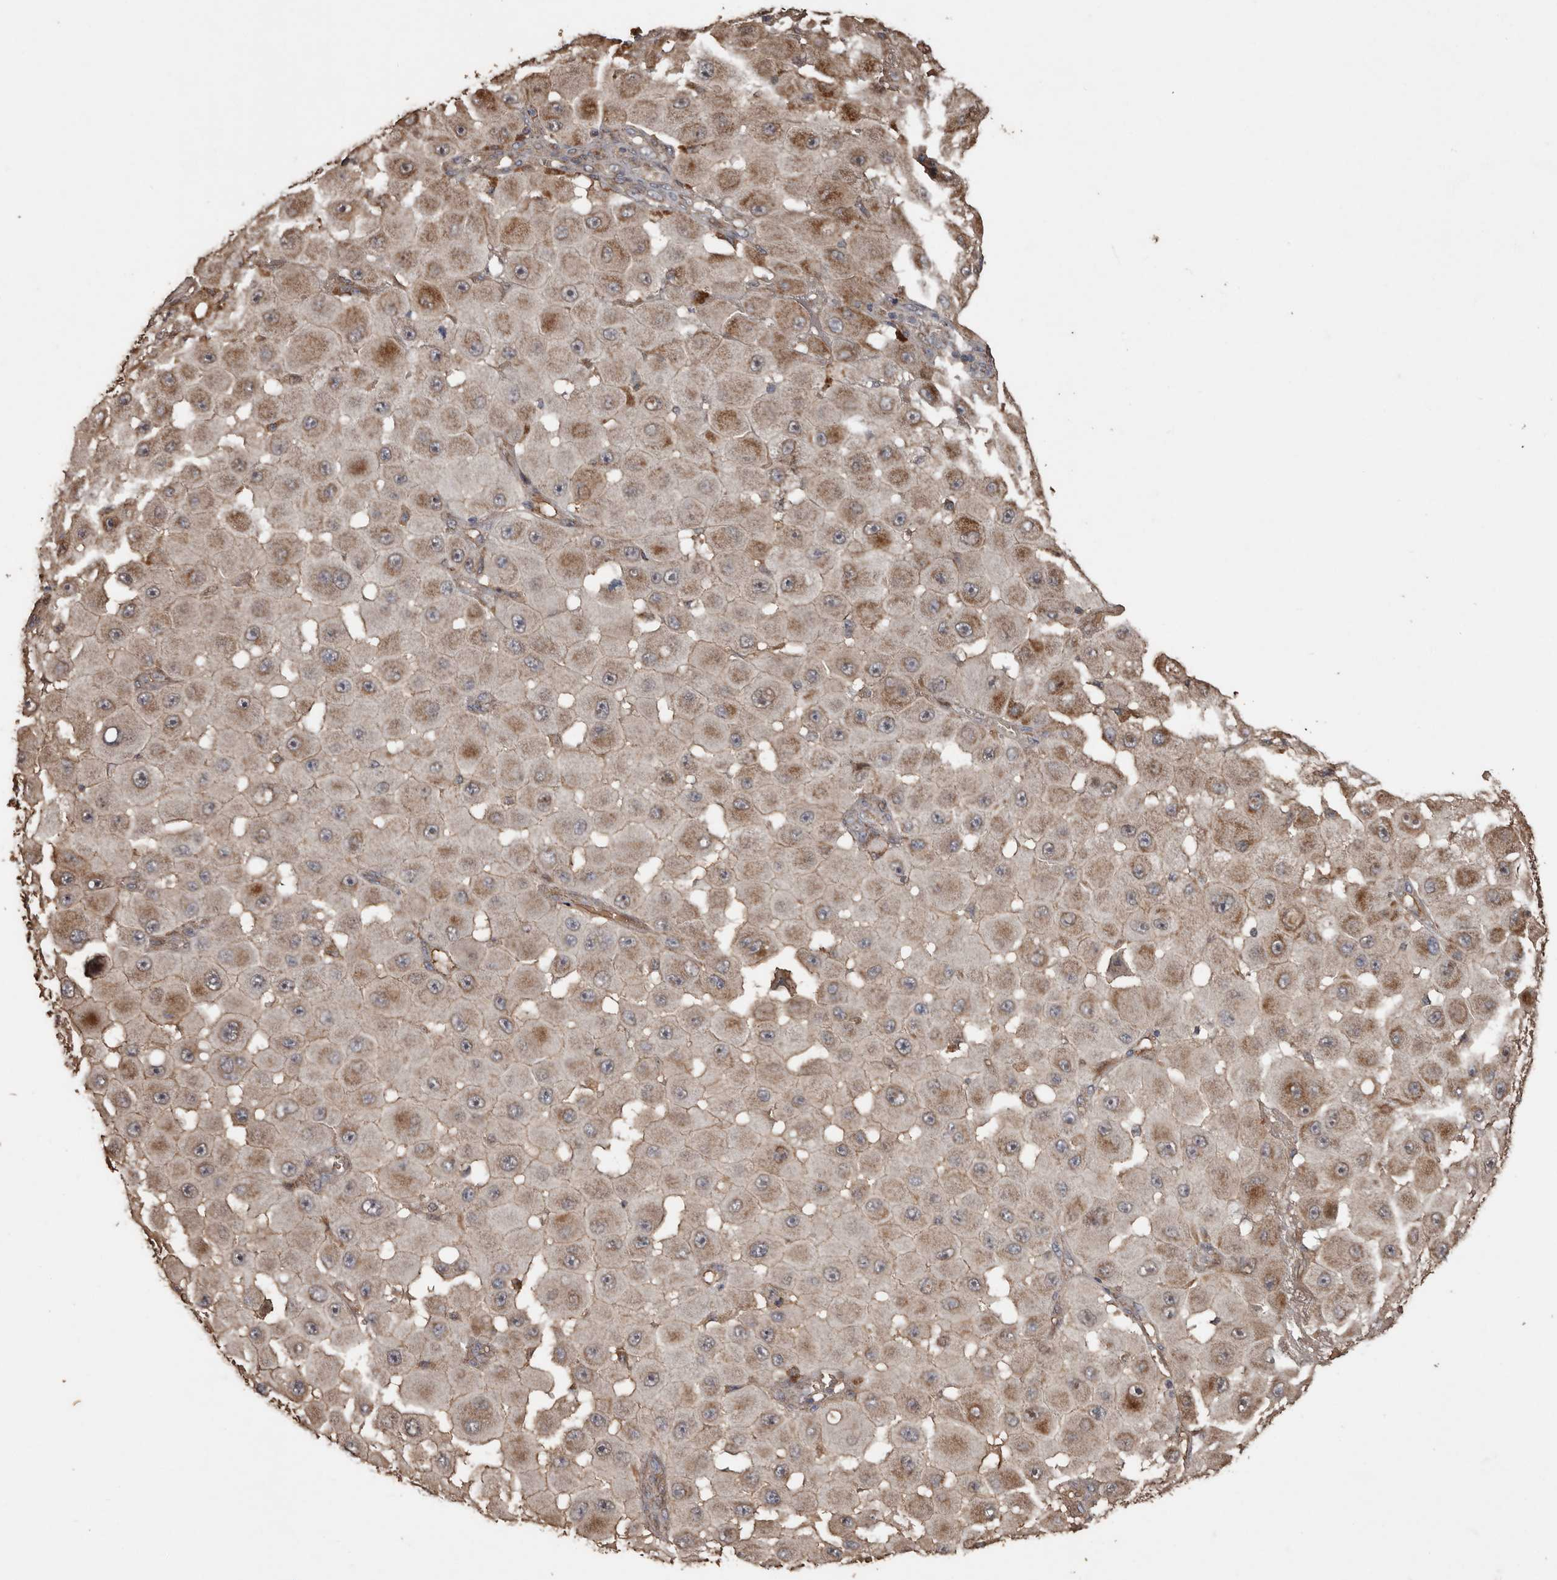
{"staining": {"intensity": "moderate", "quantity": "25%-75%", "location": "cytoplasmic/membranous"}, "tissue": "melanoma", "cell_type": "Tumor cells", "image_type": "cancer", "snomed": [{"axis": "morphology", "description": "Malignant melanoma, NOS"}, {"axis": "topography", "description": "Skin"}], "caption": "A micrograph showing moderate cytoplasmic/membranous expression in about 25%-75% of tumor cells in melanoma, as visualized by brown immunohistochemical staining.", "gene": "RANBP17", "patient": {"sex": "female", "age": 81}}